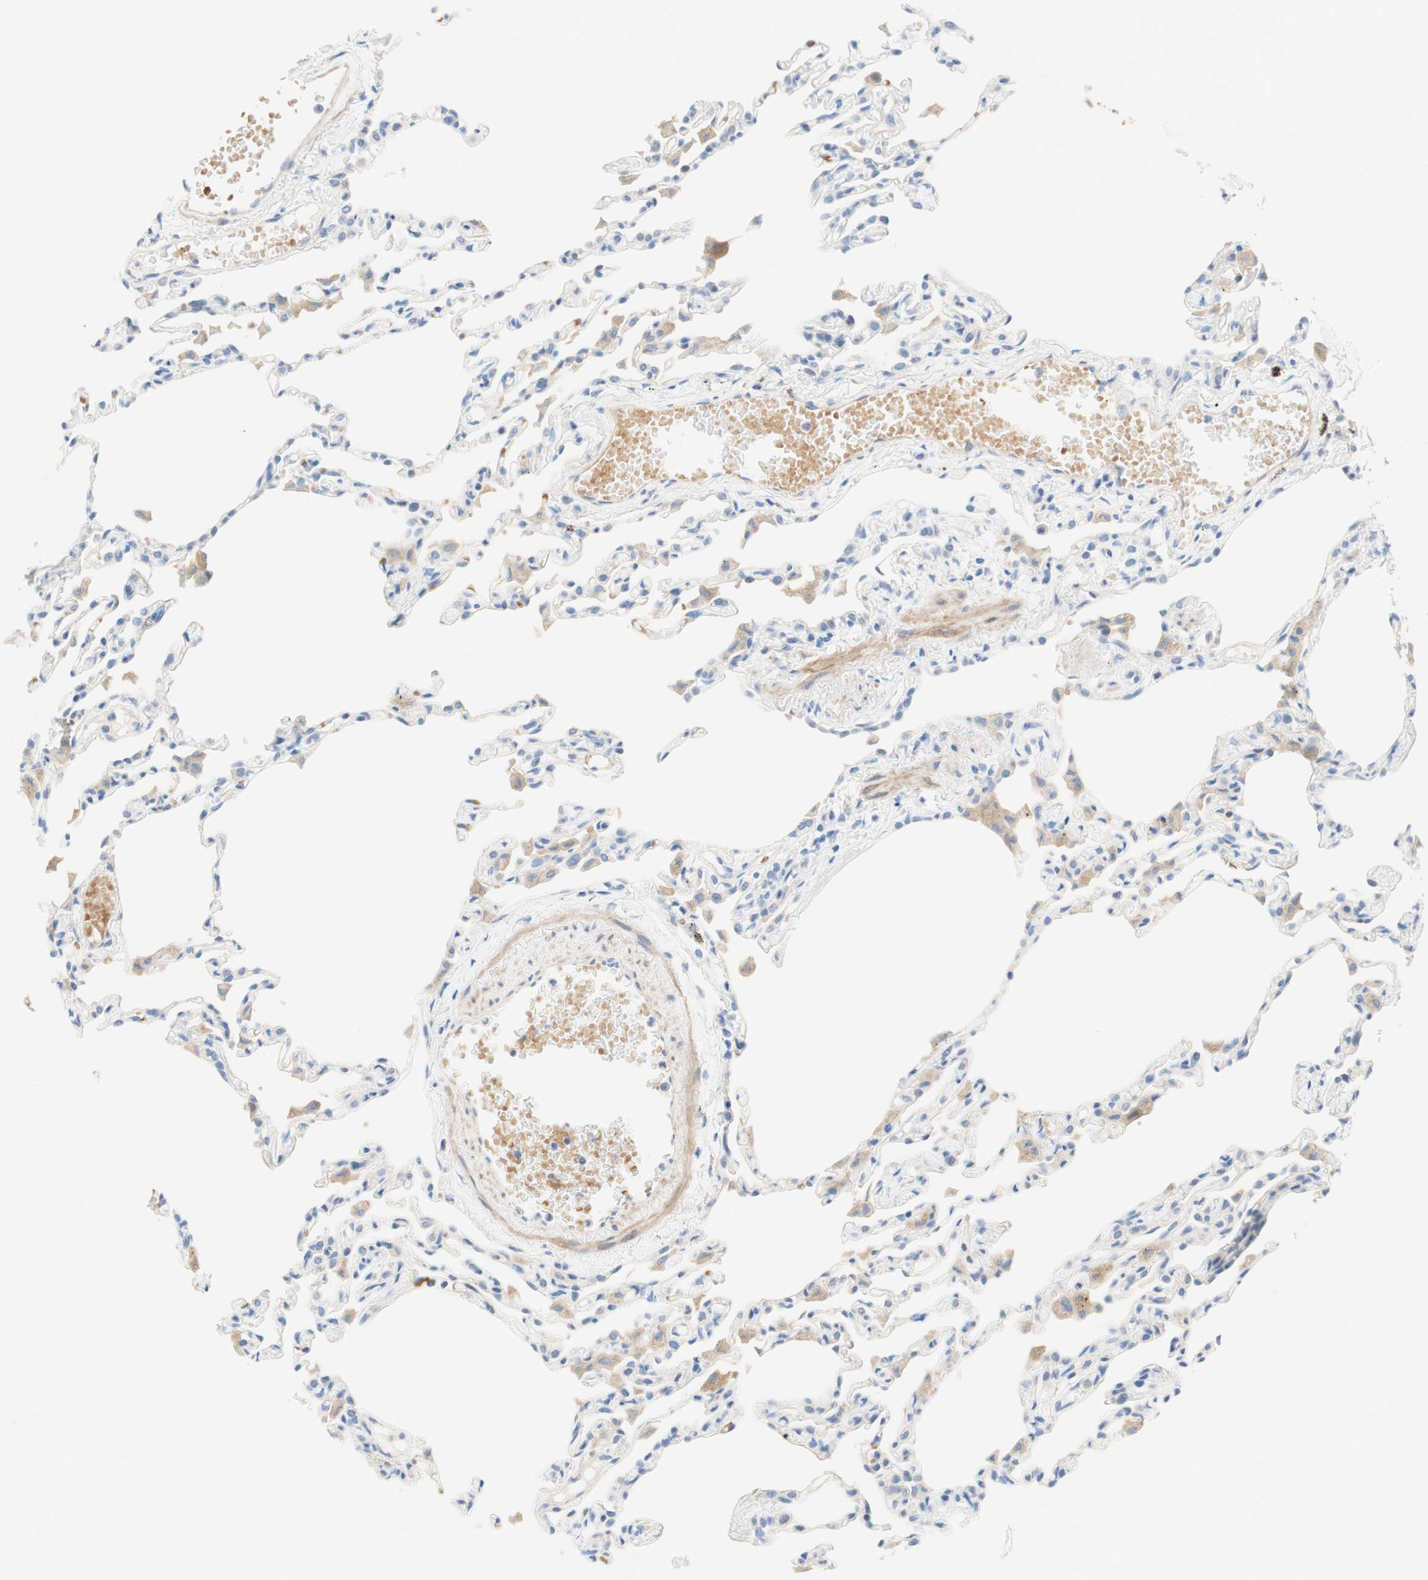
{"staining": {"intensity": "weak", "quantity": "<25%", "location": "cytoplasmic/membranous"}, "tissue": "lung", "cell_type": "Alveolar cells", "image_type": "normal", "snomed": [{"axis": "morphology", "description": "Normal tissue, NOS"}, {"axis": "topography", "description": "Lung"}], "caption": "Immunohistochemistry (IHC) of benign human lung demonstrates no positivity in alveolar cells. (DAB (3,3'-diaminobenzidine) immunohistochemistry (IHC) with hematoxylin counter stain).", "gene": "ENTREP2", "patient": {"sex": "female", "age": 49}}